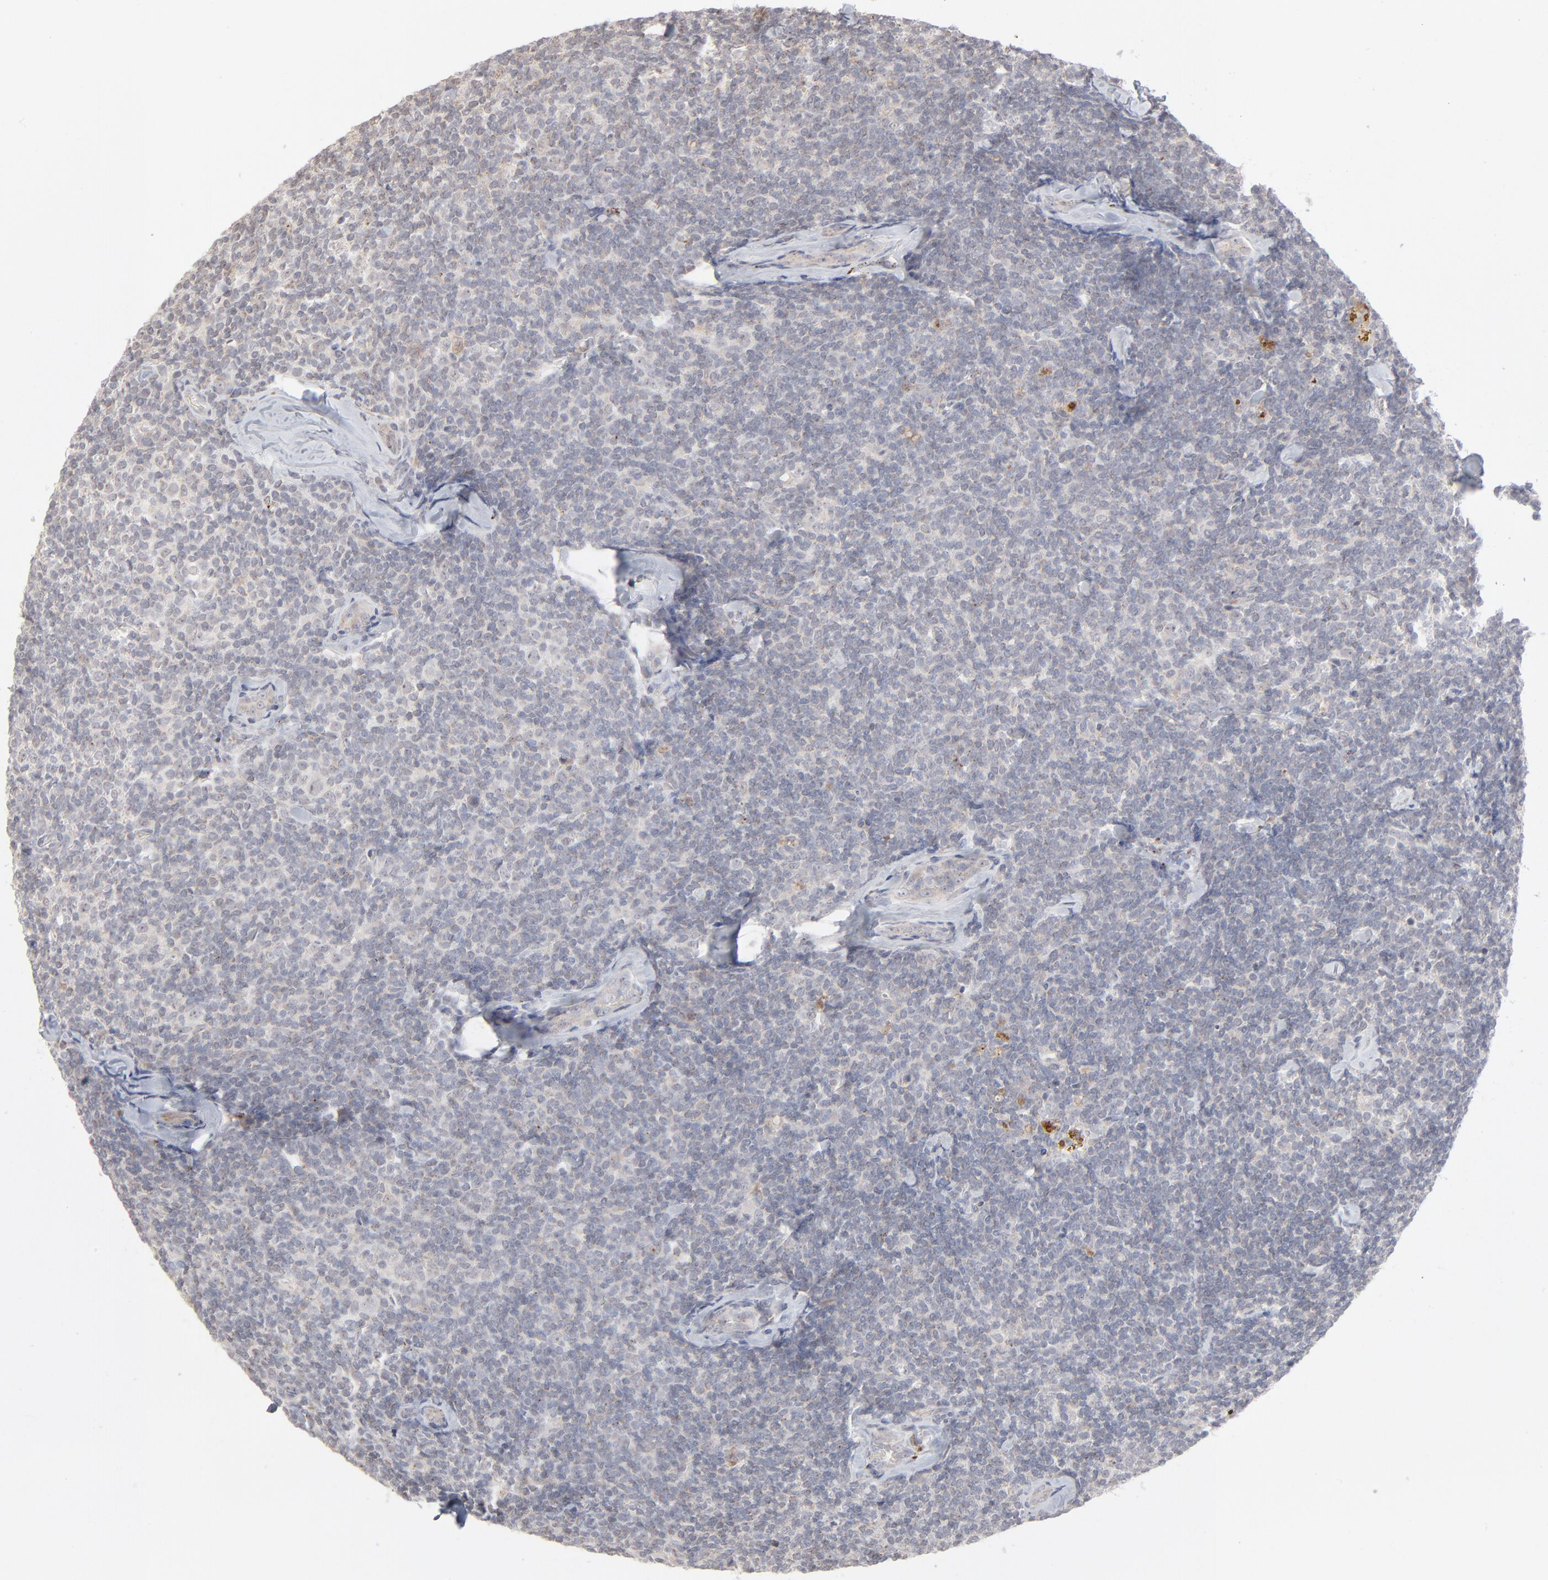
{"staining": {"intensity": "negative", "quantity": "none", "location": "none"}, "tissue": "lymphoma", "cell_type": "Tumor cells", "image_type": "cancer", "snomed": [{"axis": "morphology", "description": "Malignant lymphoma, non-Hodgkin's type, Low grade"}, {"axis": "topography", "description": "Lymph node"}], "caption": "DAB (3,3'-diaminobenzidine) immunohistochemical staining of lymphoma exhibits no significant staining in tumor cells.", "gene": "POMT2", "patient": {"sex": "female", "age": 56}}